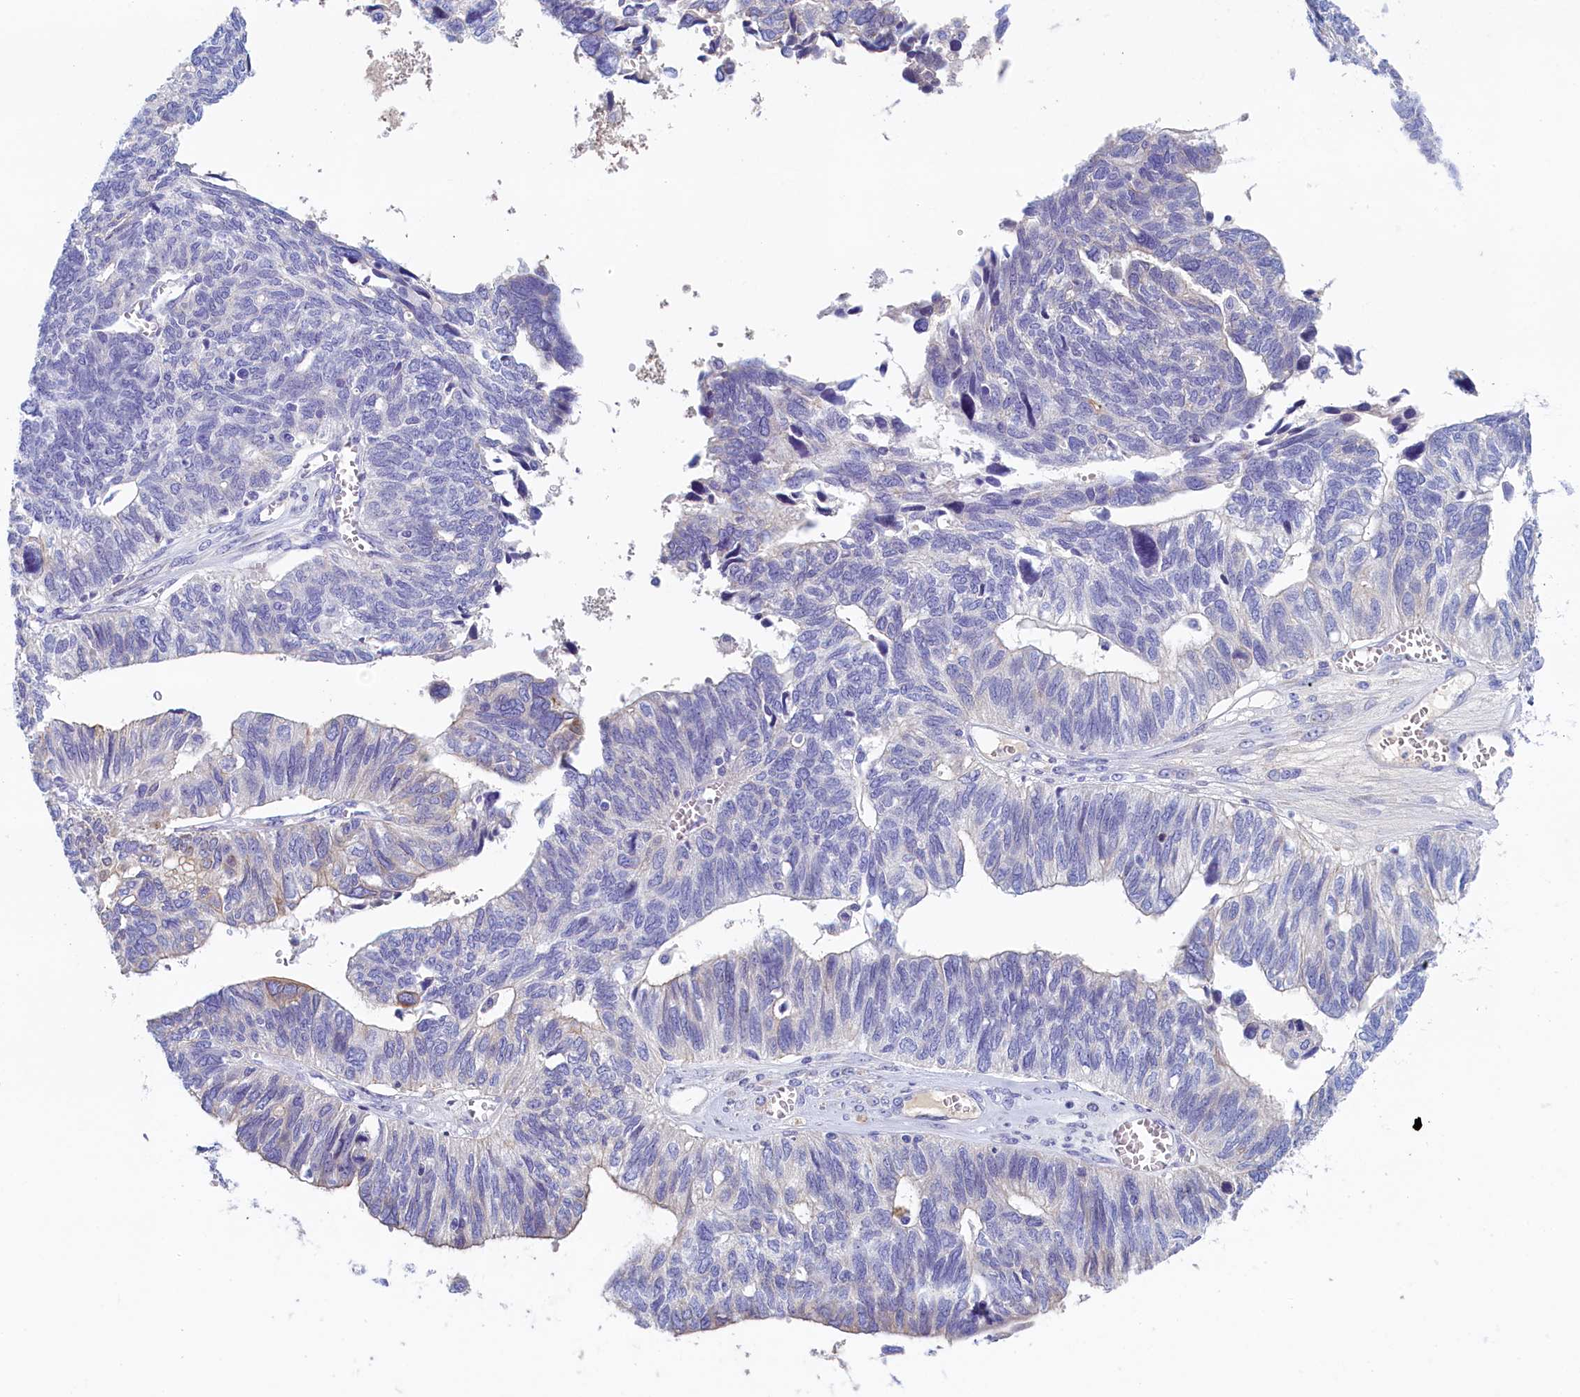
{"staining": {"intensity": "weak", "quantity": "<25%", "location": "cytoplasmic/membranous"}, "tissue": "ovarian cancer", "cell_type": "Tumor cells", "image_type": "cancer", "snomed": [{"axis": "morphology", "description": "Cystadenocarcinoma, serous, NOS"}, {"axis": "topography", "description": "Ovary"}], "caption": "There is no significant positivity in tumor cells of serous cystadenocarcinoma (ovarian).", "gene": "GUCA1C", "patient": {"sex": "female", "age": 79}}